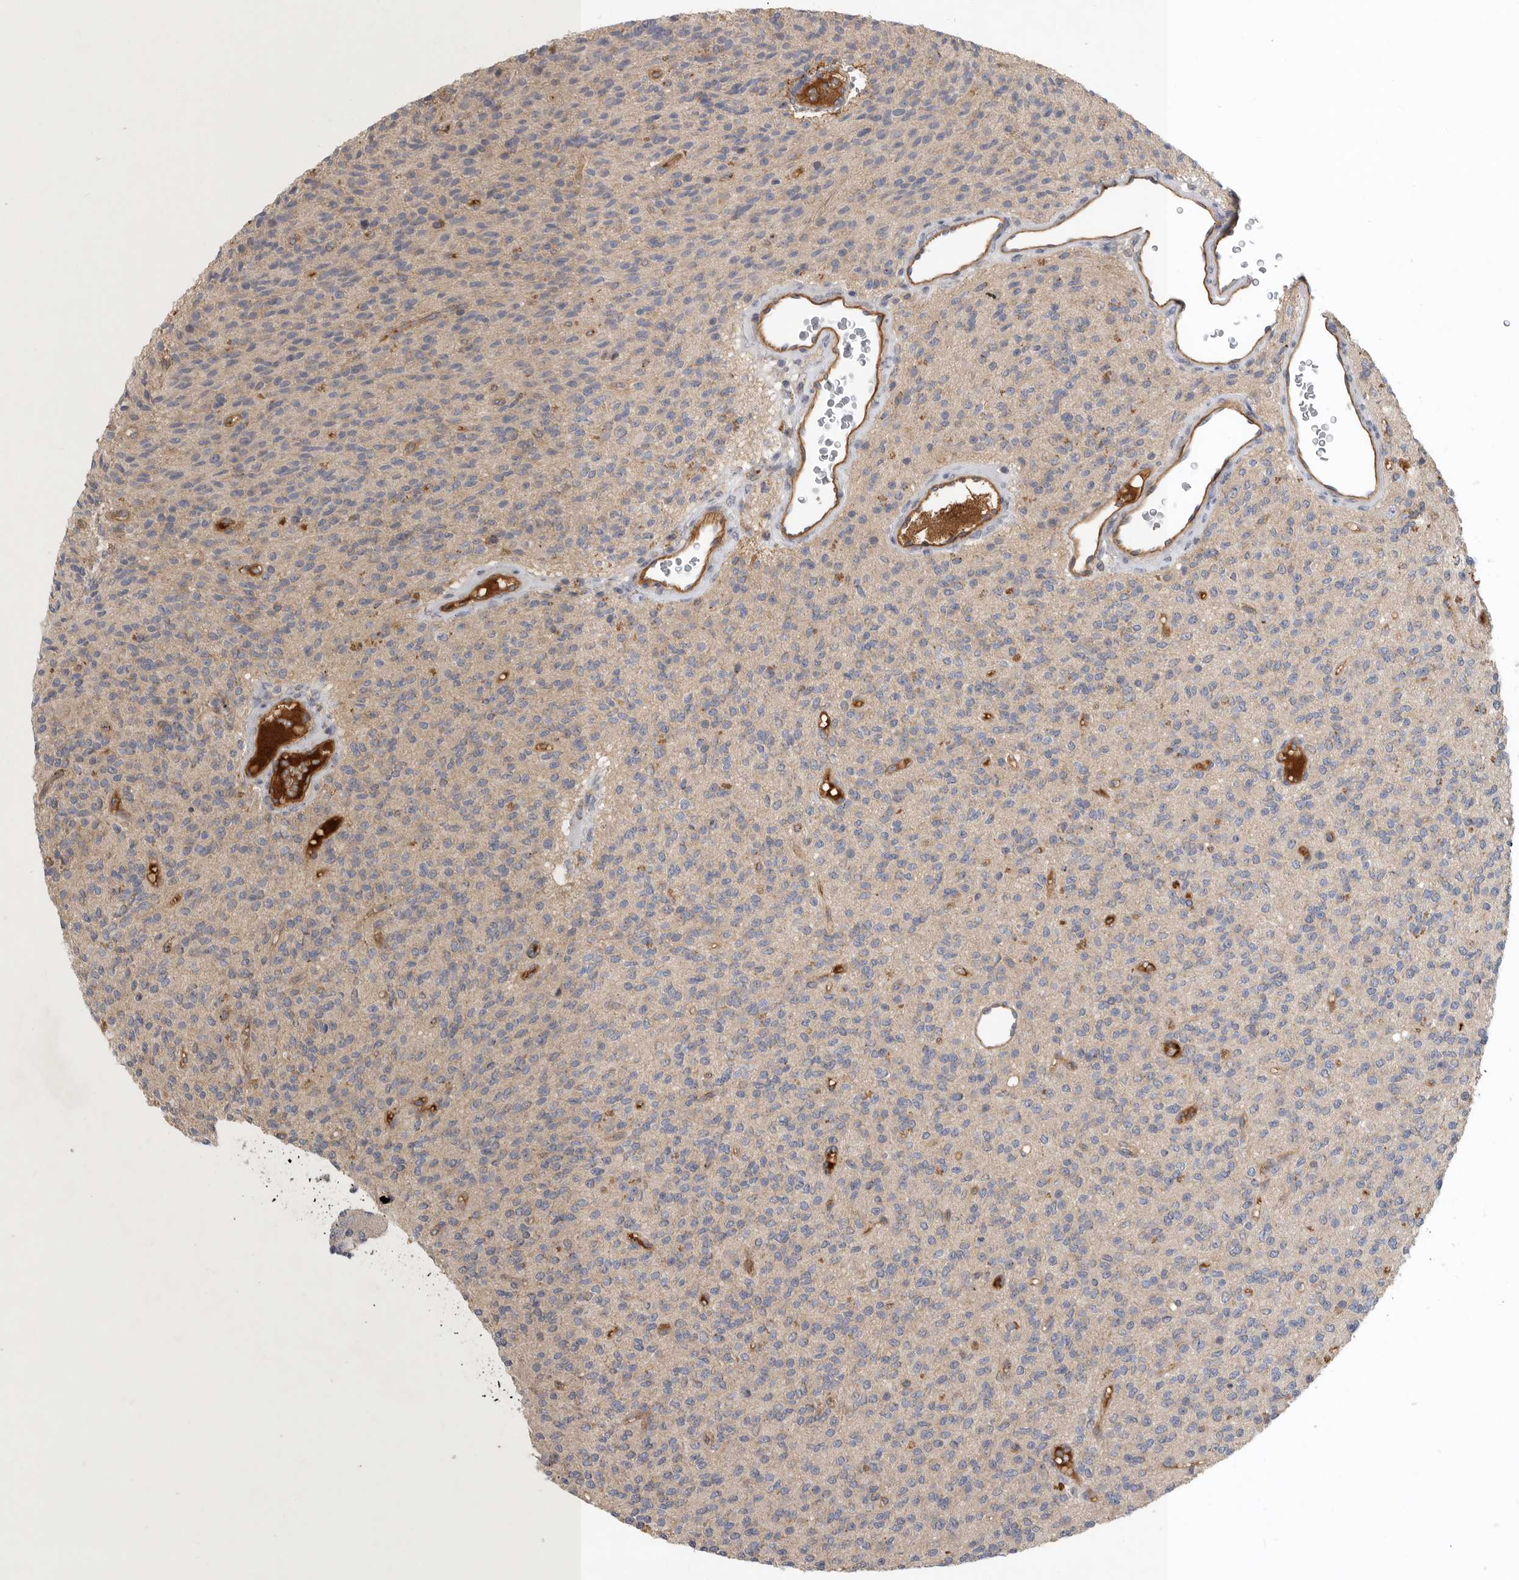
{"staining": {"intensity": "negative", "quantity": "none", "location": "none"}, "tissue": "glioma", "cell_type": "Tumor cells", "image_type": "cancer", "snomed": [{"axis": "morphology", "description": "Glioma, malignant, High grade"}, {"axis": "topography", "description": "Brain"}], "caption": "Human glioma stained for a protein using immunohistochemistry (IHC) demonstrates no positivity in tumor cells.", "gene": "MLPH", "patient": {"sex": "male", "age": 34}}